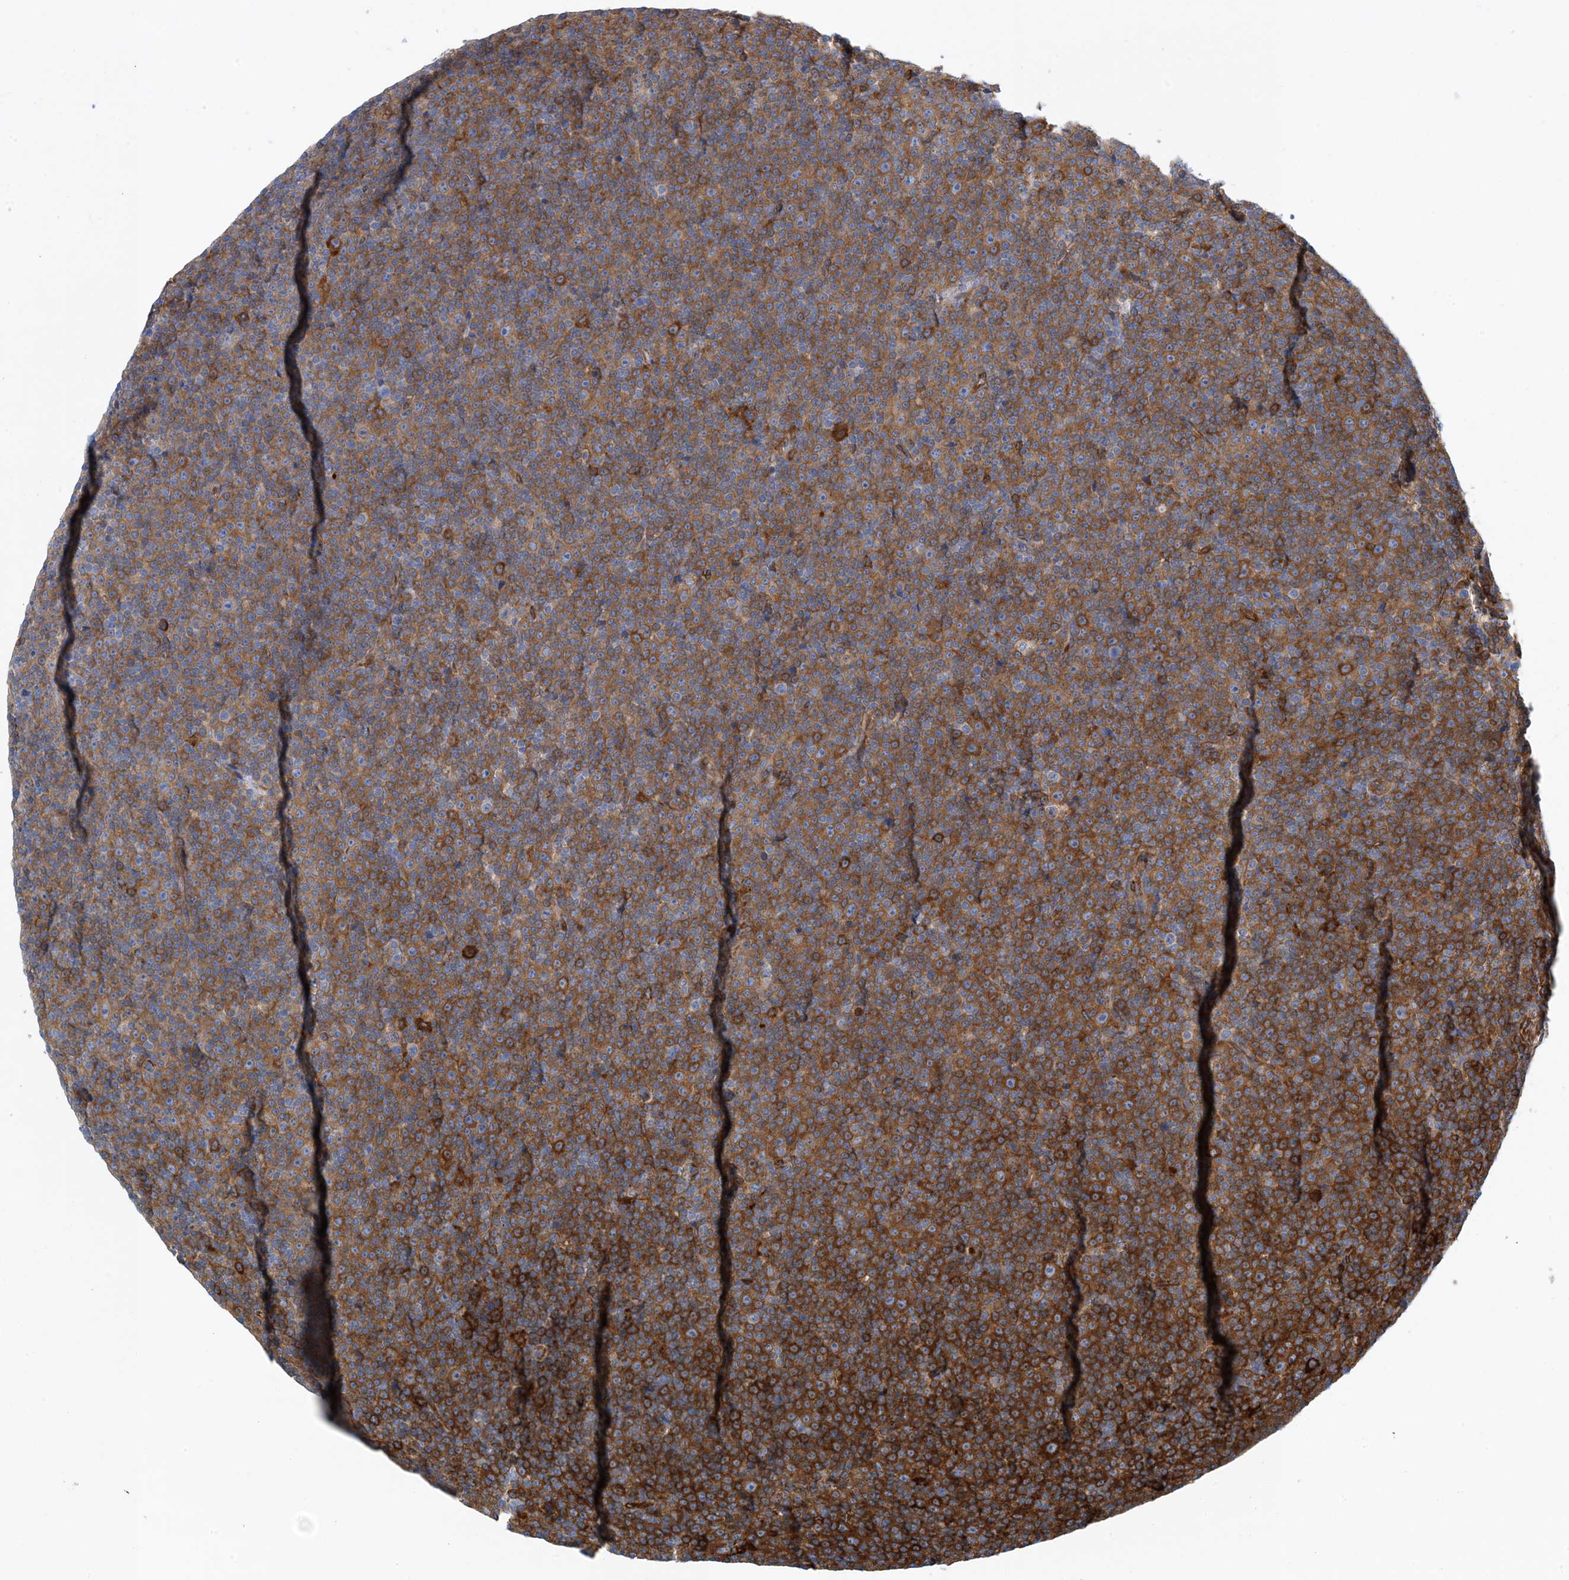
{"staining": {"intensity": "moderate", "quantity": ">75%", "location": "cytoplasmic/membranous"}, "tissue": "lymphoma", "cell_type": "Tumor cells", "image_type": "cancer", "snomed": [{"axis": "morphology", "description": "Malignant lymphoma, non-Hodgkin's type, Low grade"}, {"axis": "topography", "description": "Lymph node"}], "caption": "Protein expression analysis of lymphoma exhibits moderate cytoplasmic/membranous positivity in approximately >75% of tumor cells. Using DAB (brown) and hematoxylin (blue) stains, captured at high magnification using brightfield microscopy.", "gene": "PCDHA2", "patient": {"sex": "female", "age": 67}}